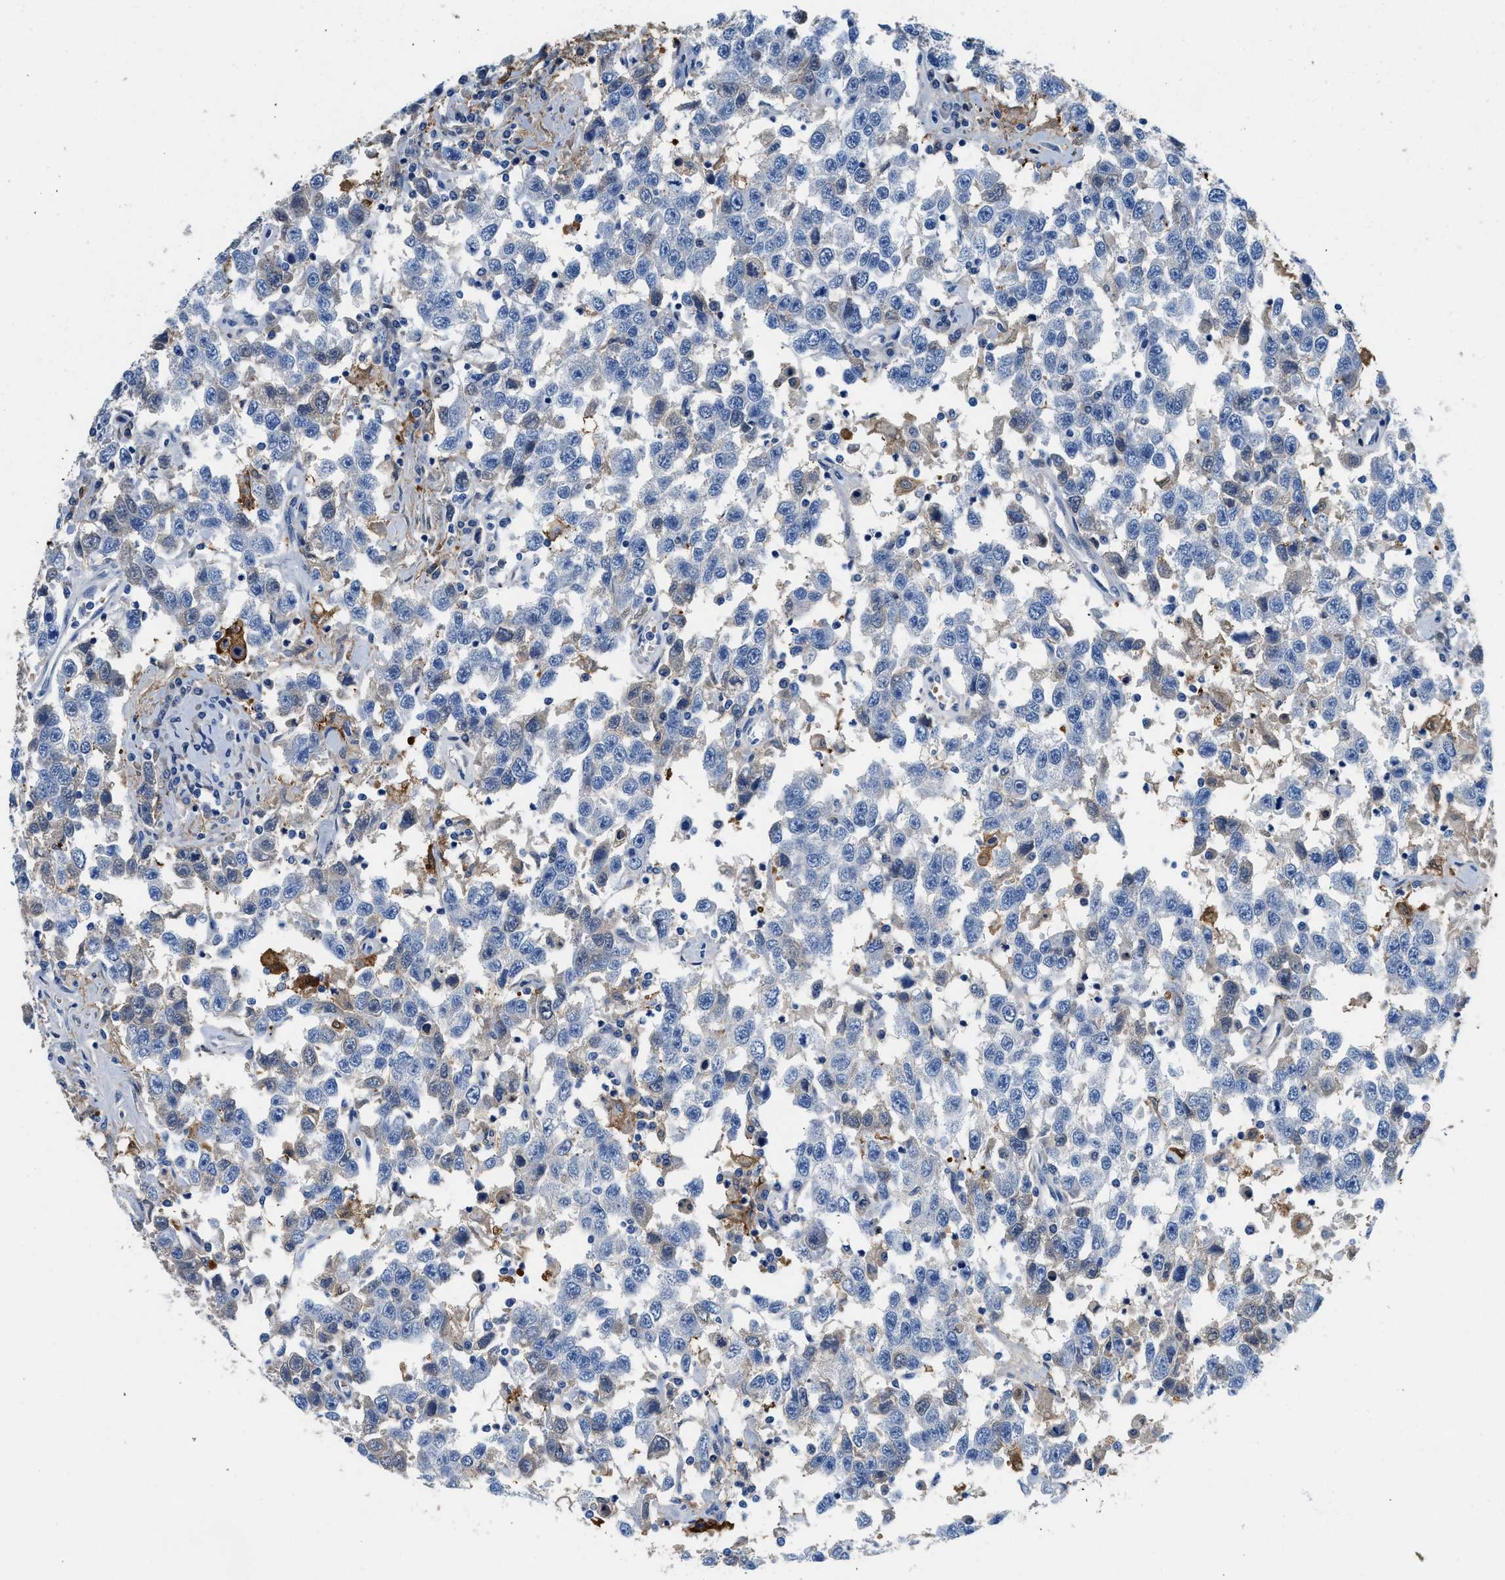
{"staining": {"intensity": "negative", "quantity": "none", "location": "none"}, "tissue": "testis cancer", "cell_type": "Tumor cells", "image_type": "cancer", "snomed": [{"axis": "morphology", "description": "Seminoma, NOS"}, {"axis": "topography", "description": "Testis"}], "caption": "Testis seminoma was stained to show a protein in brown. There is no significant expression in tumor cells.", "gene": "FADS6", "patient": {"sex": "male", "age": 41}}